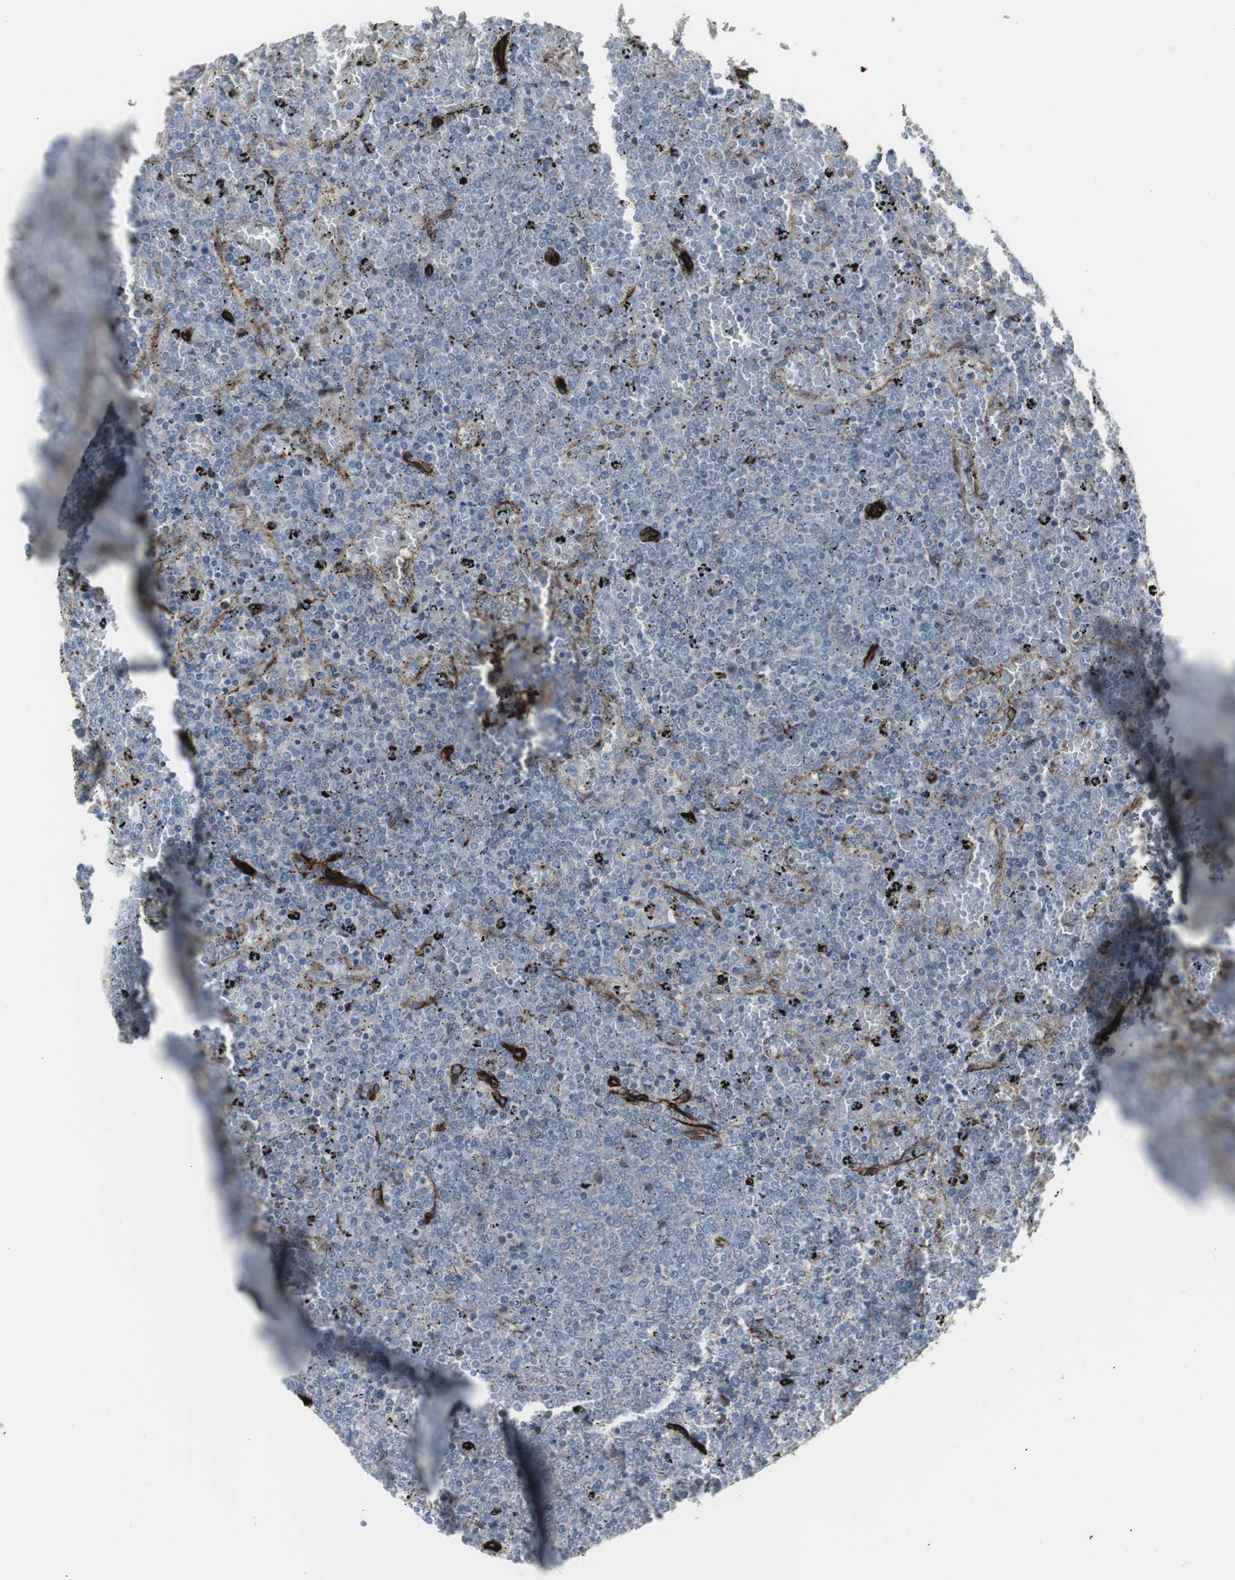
{"staining": {"intensity": "negative", "quantity": "none", "location": "none"}, "tissue": "lymphoma", "cell_type": "Tumor cells", "image_type": "cancer", "snomed": [{"axis": "morphology", "description": "Malignant lymphoma, non-Hodgkin's type, Low grade"}, {"axis": "topography", "description": "Spleen"}], "caption": "DAB (3,3'-diaminobenzidine) immunohistochemical staining of malignant lymphoma, non-Hodgkin's type (low-grade) shows no significant positivity in tumor cells. (Immunohistochemistry, brightfield microscopy, high magnification).", "gene": "PDGFA", "patient": {"sex": "female", "age": 77}}